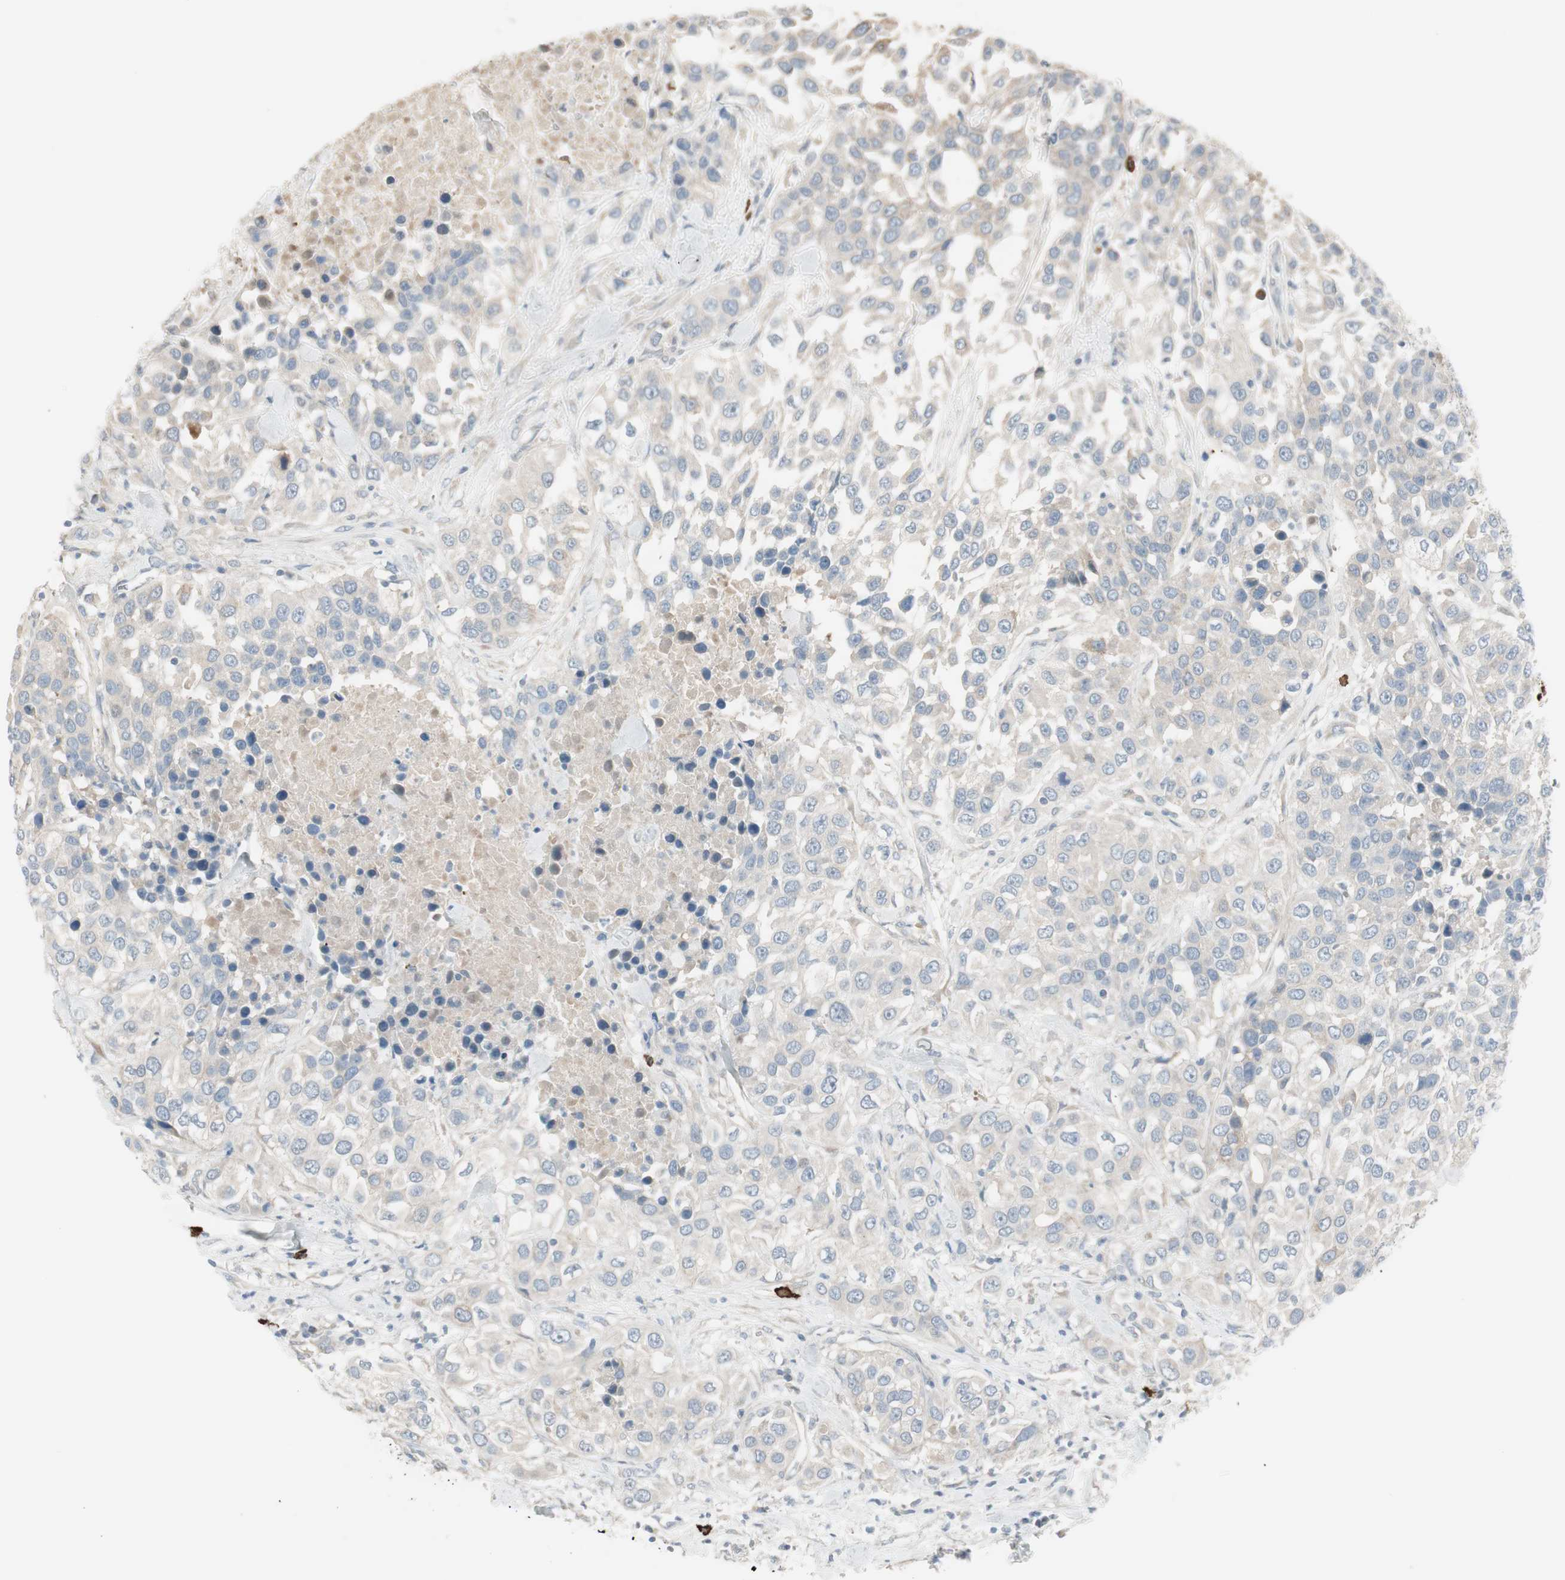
{"staining": {"intensity": "negative", "quantity": "none", "location": "none"}, "tissue": "urothelial cancer", "cell_type": "Tumor cells", "image_type": "cancer", "snomed": [{"axis": "morphology", "description": "Urothelial carcinoma, High grade"}, {"axis": "topography", "description": "Urinary bladder"}], "caption": "Tumor cells show no significant expression in urothelial cancer. (Stains: DAB IHC with hematoxylin counter stain, Microscopy: brightfield microscopy at high magnification).", "gene": "MAPRE3", "patient": {"sex": "female", "age": 80}}